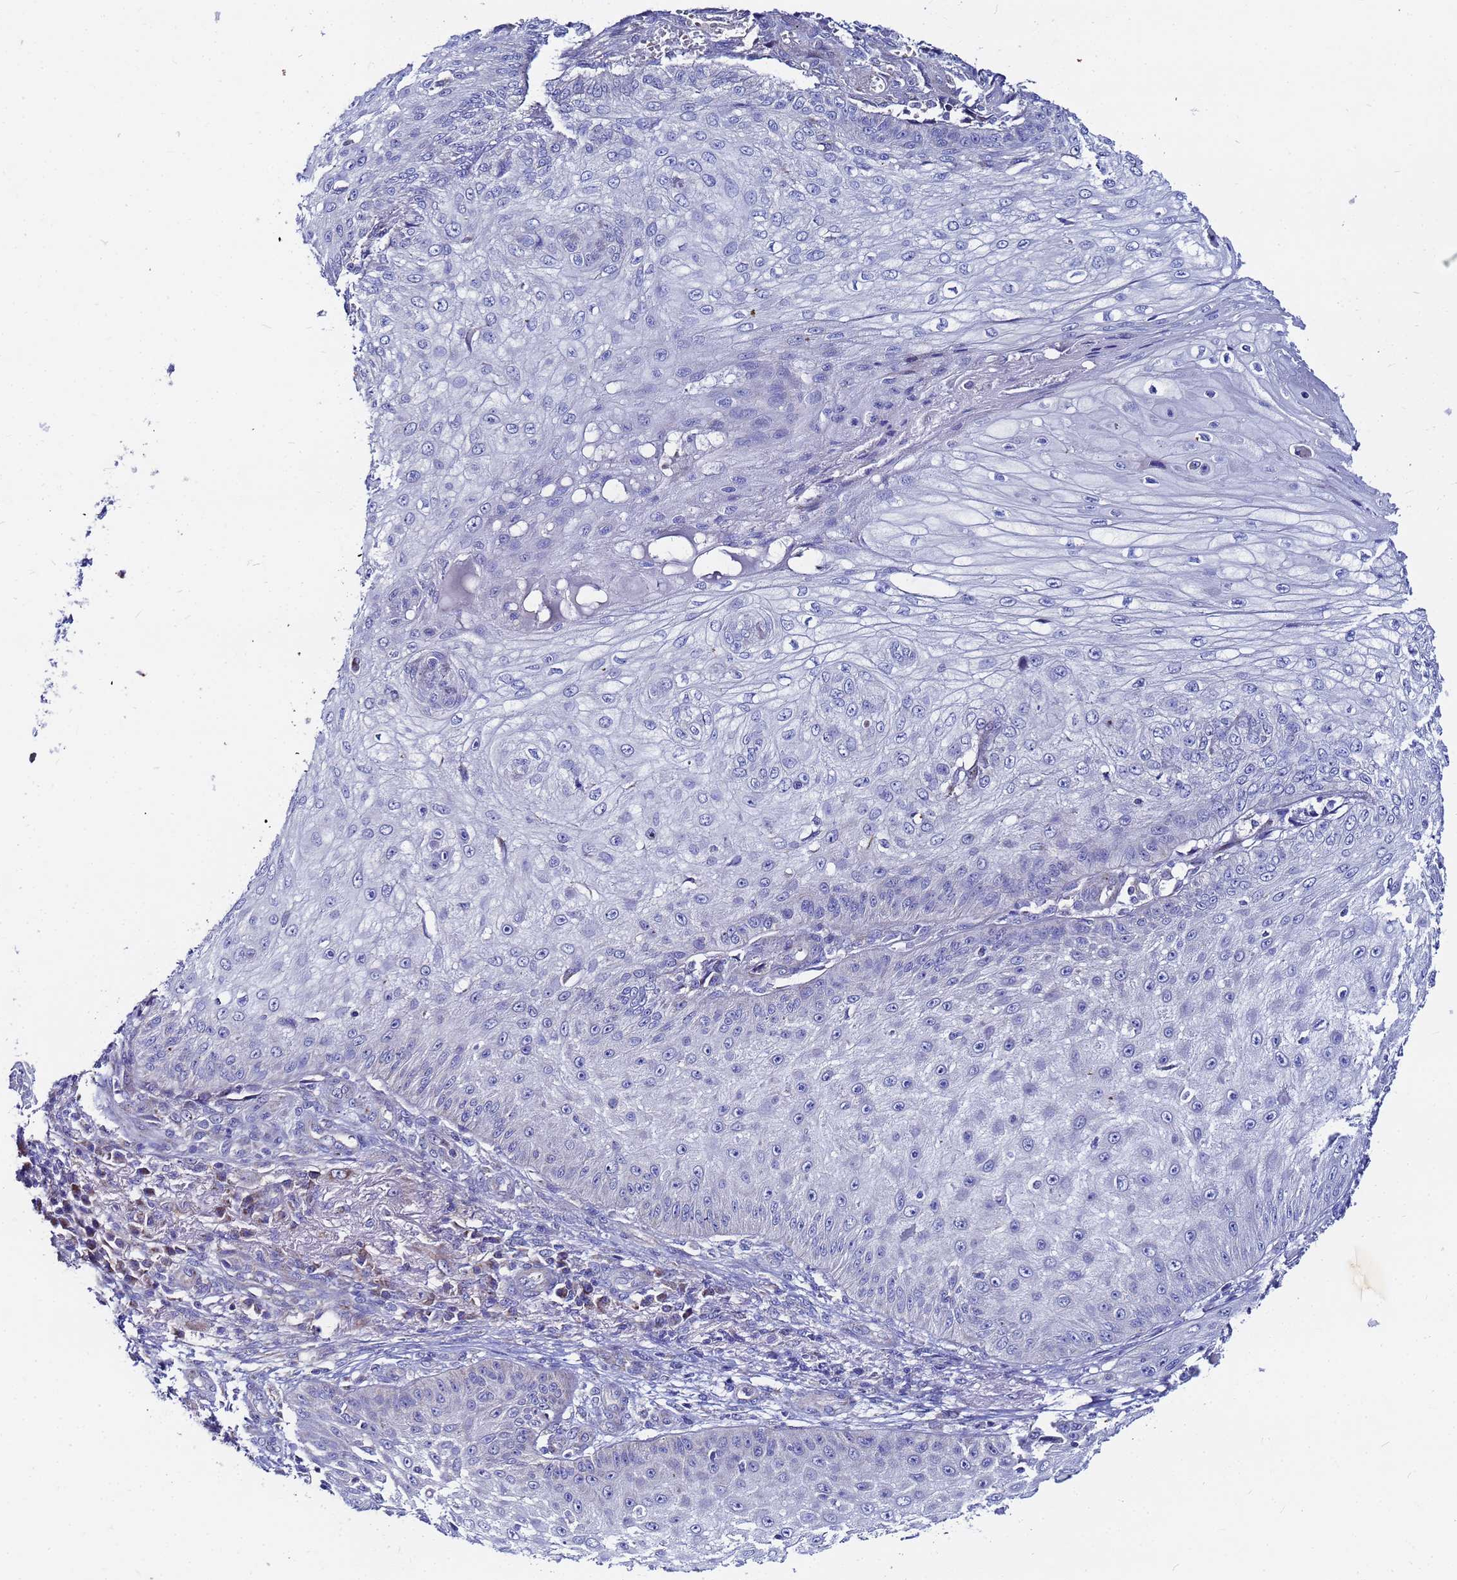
{"staining": {"intensity": "negative", "quantity": "none", "location": "none"}, "tissue": "skin cancer", "cell_type": "Tumor cells", "image_type": "cancer", "snomed": [{"axis": "morphology", "description": "Squamous cell carcinoma, NOS"}, {"axis": "topography", "description": "Skin"}], "caption": "Human skin cancer (squamous cell carcinoma) stained for a protein using immunohistochemistry exhibits no expression in tumor cells.", "gene": "FAHD2A", "patient": {"sex": "male", "age": 70}}